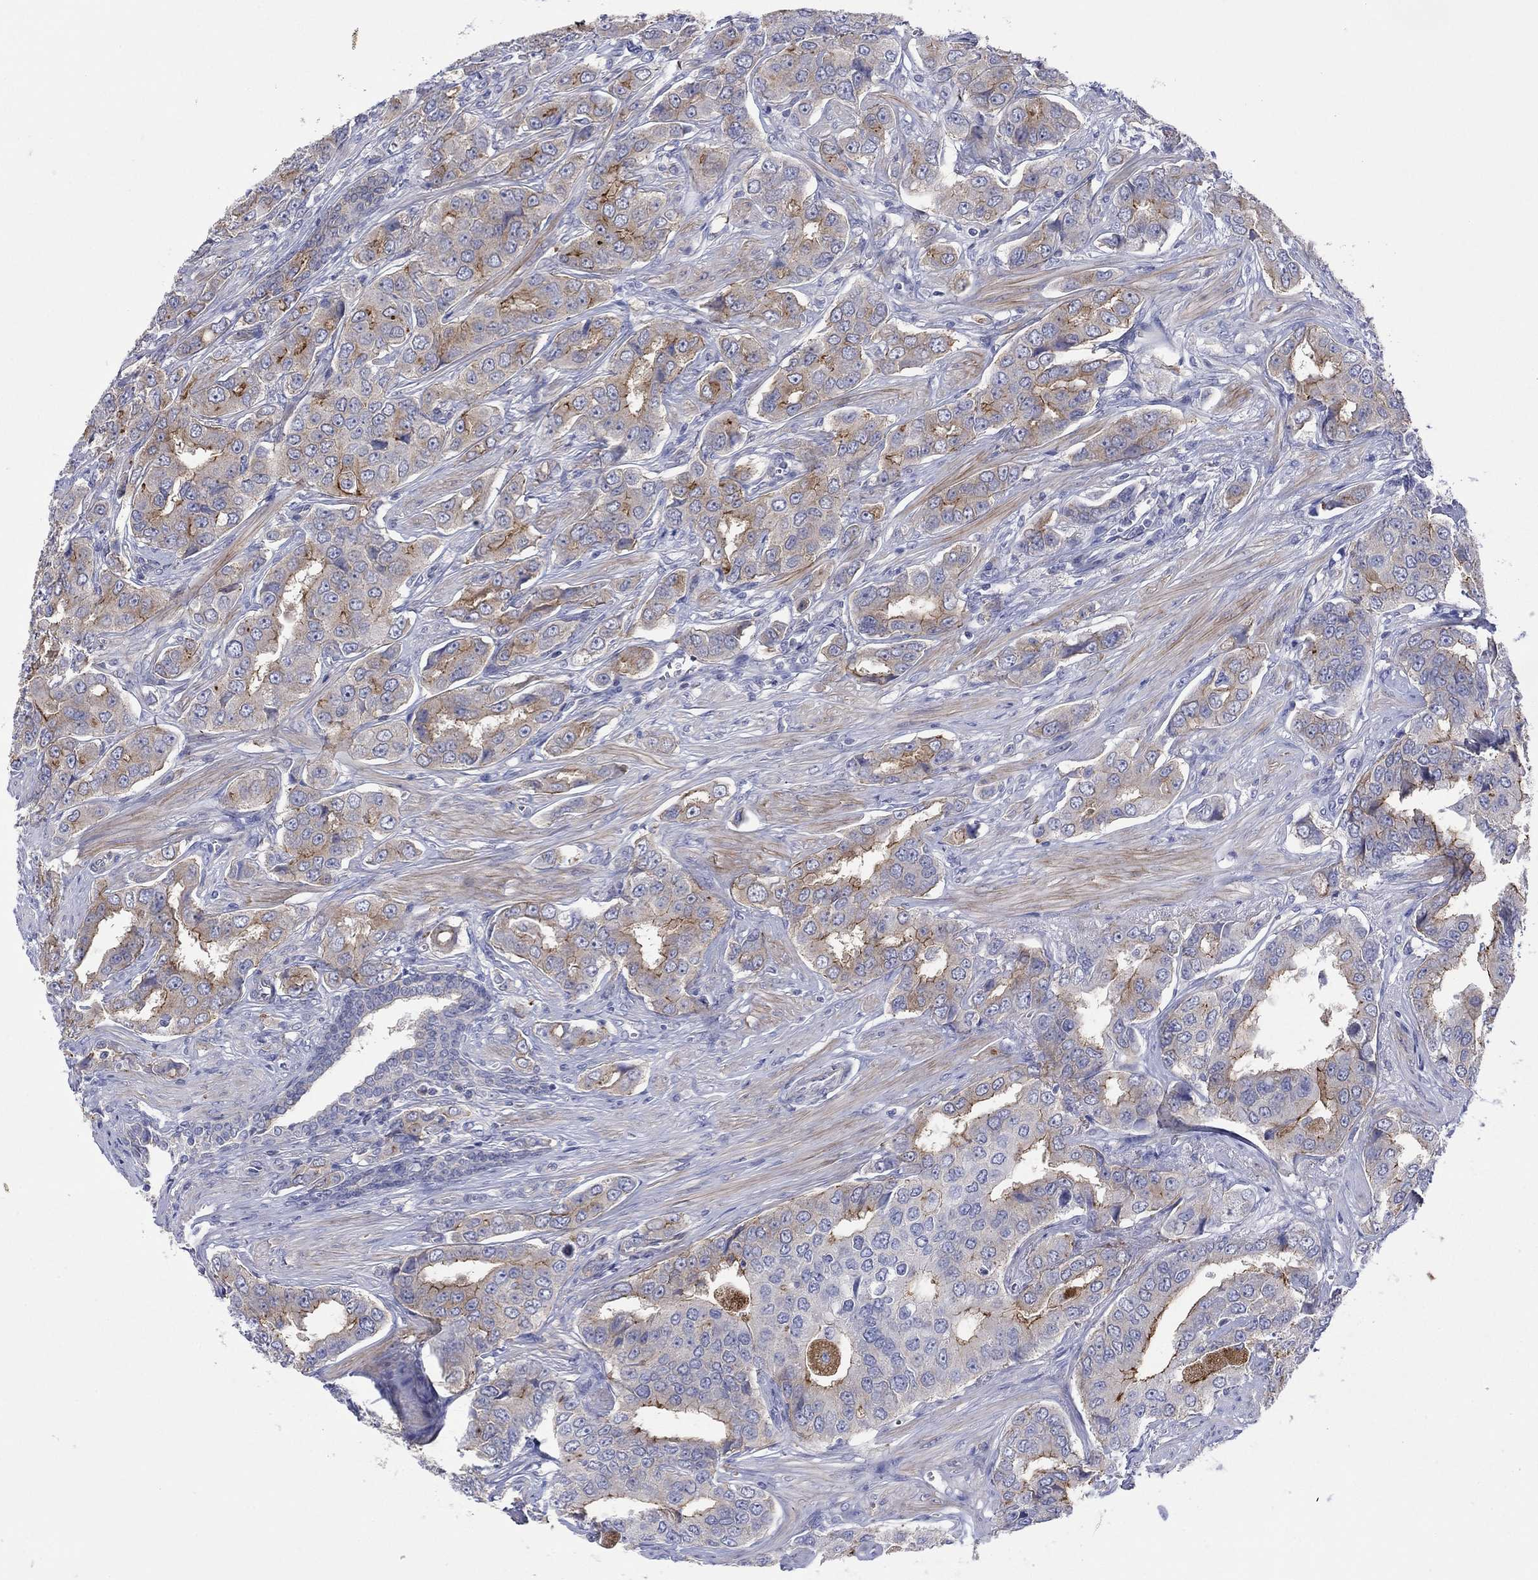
{"staining": {"intensity": "strong", "quantity": "<25%", "location": "cytoplasmic/membranous"}, "tissue": "prostate cancer", "cell_type": "Tumor cells", "image_type": "cancer", "snomed": [{"axis": "morphology", "description": "Adenocarcinoma, NOS"}, {"axis": "topography", "description": "Prostate and seminal vesicle, NOS"}, {"axis": "topography", "description": "Prostate"}], "caption": "A photomicrograph of human prostate cancer (adenocarcinoma) stained for a protein displays strong cytoplasmic/membranous brown staining in tumor cells.", "gene": "TPRN", "patient": {"sex": "male", "age": 69}}